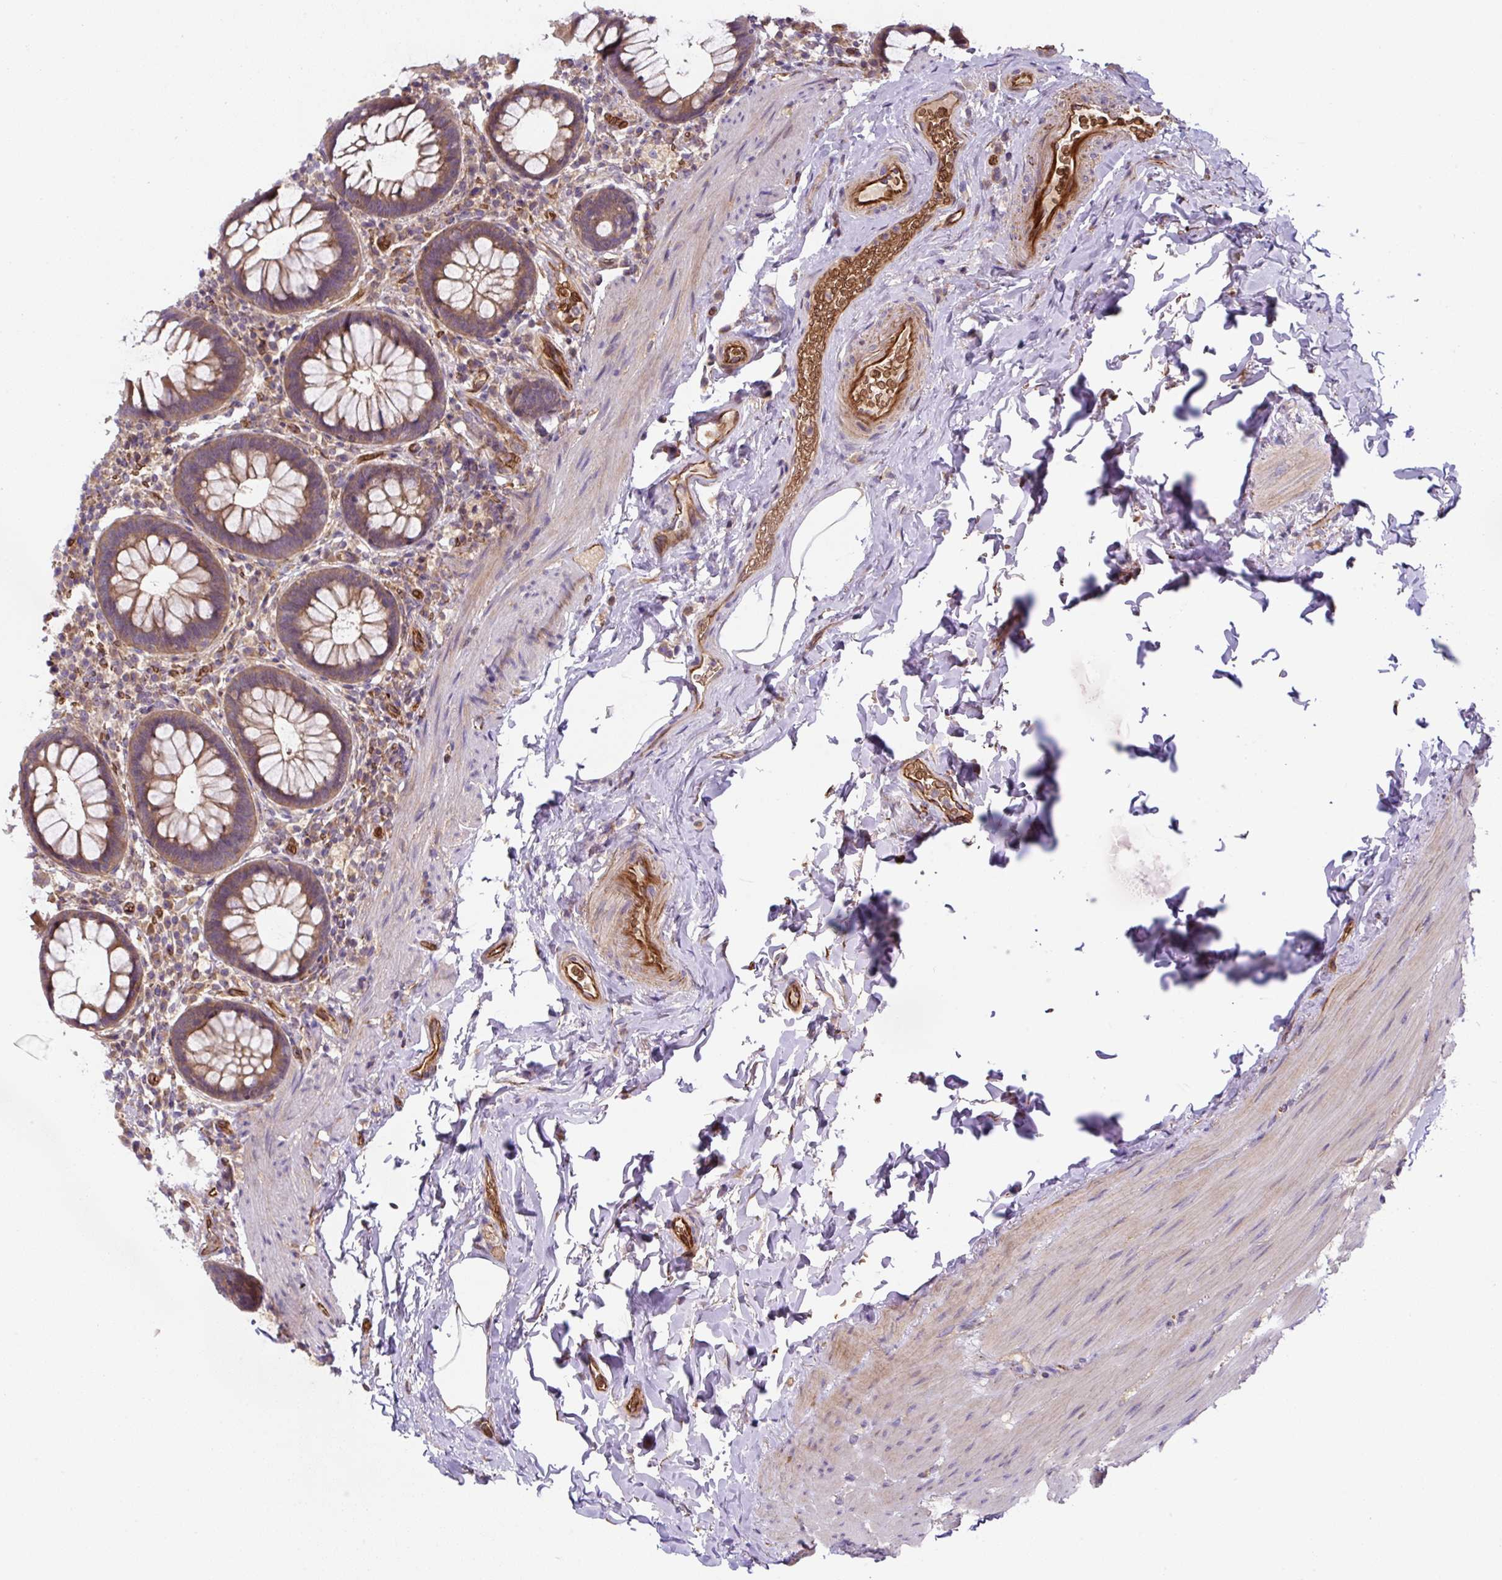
{"staining": {"intensity": "moderate", "quantity": ">75%", "location": "cytoplasmic/membranous"}, "tissue": "rectum", "cell_type": "Glandular cells", "image_type": "normal", "snomed": [{"axis": "morphology", "description": "Normal tissue, NOS"}, {"axis": "topography", "description": "Rectum"}], "caption": "Rectum stained with a protein marker demonstrates moderate staining in glandular cells.", "gene": "APOBEC3D", "patient": {"sex": "female", "age": 69}}